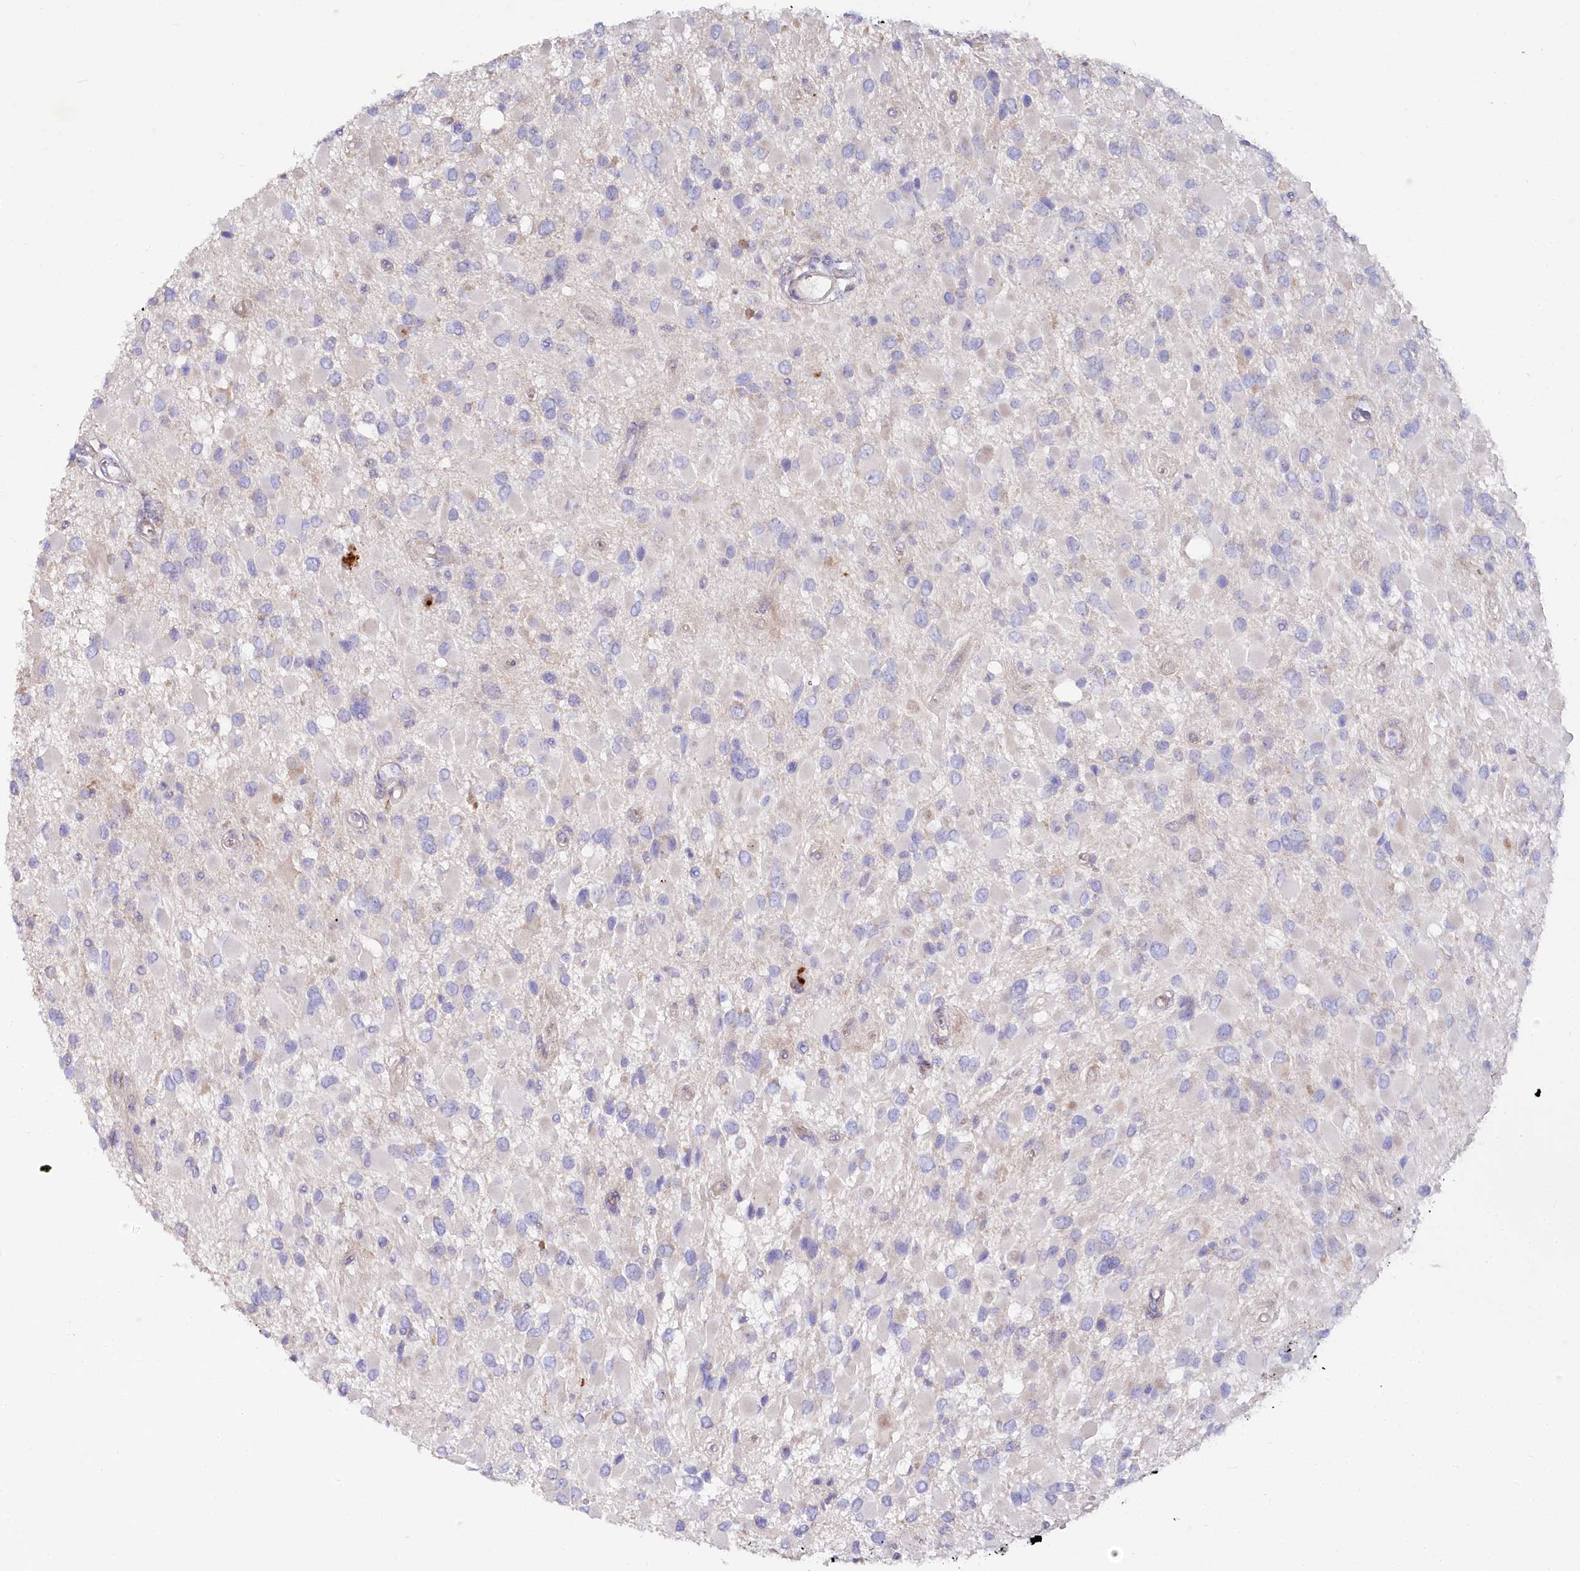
{"staining": {"intensity": "negative", "quantity": "none", "location": "none"}, "tissue": "glioma", "cell_type": "Tumor cells", "image_type": "cancer", "snomed": [{"axis": "morphology", "description": "Glioma, malignant, High grade"}, {"axis": "topography", "description": "Brain"}], "caption": "Glioma was stained to show a protein in brown. There is no significant staining in tumor cells.", "gene": "POGLUT1", "patient": {"sex": "male", "age": 53}}